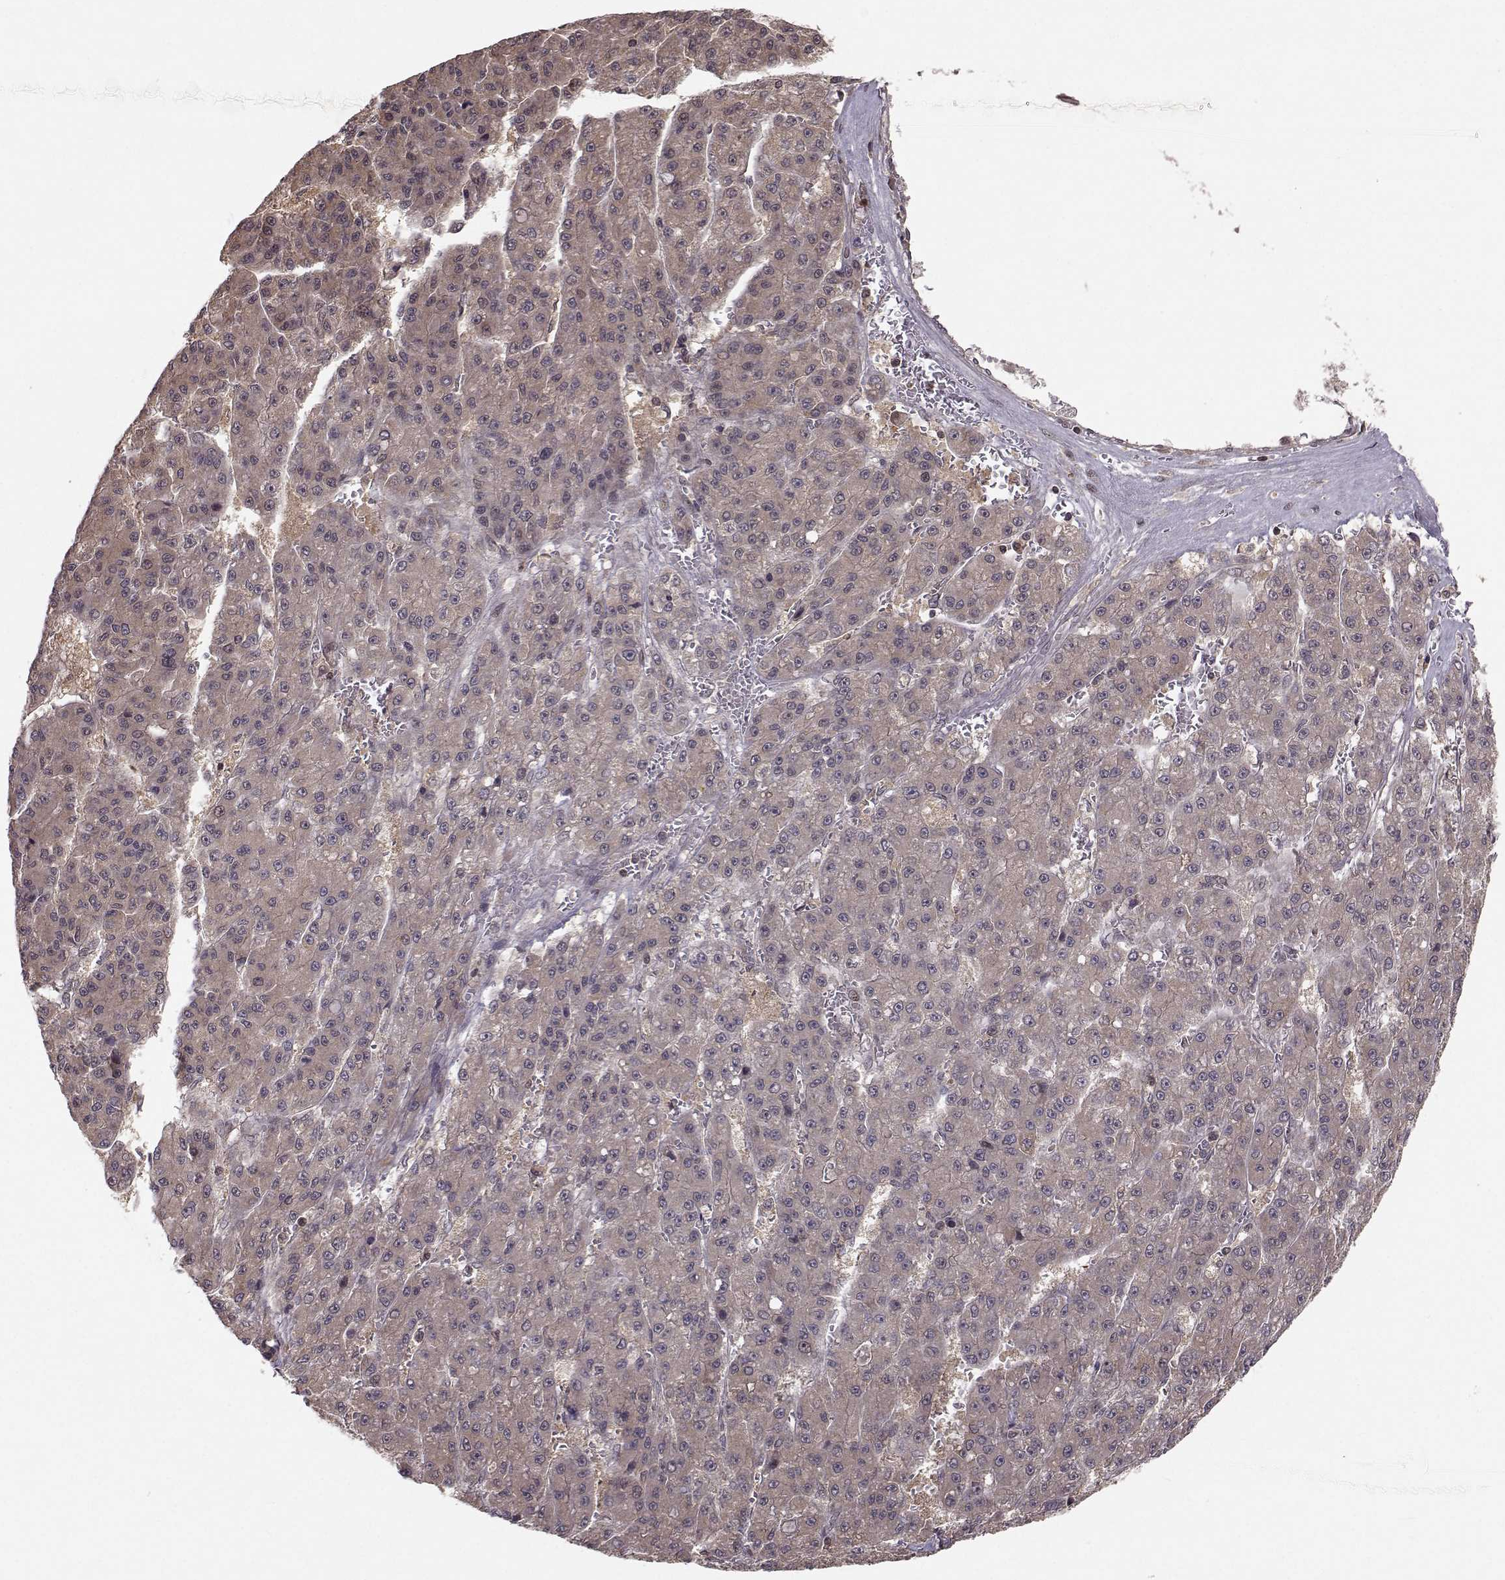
{"staining": {"intensity": "weak", "quantity": ">75%", "location": "cytoplasmic/membranous"}, "tissue": "liver cancer", "cell_type": "Tumor cells", "image_type": "cancer", "snomed": [{"axis": "morphology", "description": "Carcinoma, Hepatocellular, NOS"}, {"axis": "topography", "description": "Liver"}], "caption": "DAB immunohistochemical staining of human liver cancer shows weak cytoplasmic/membranous protein expression in about >75% of tumor cells.", "gene": "PLEKHG3", "patient": {"sex": "male", "age": 70}}